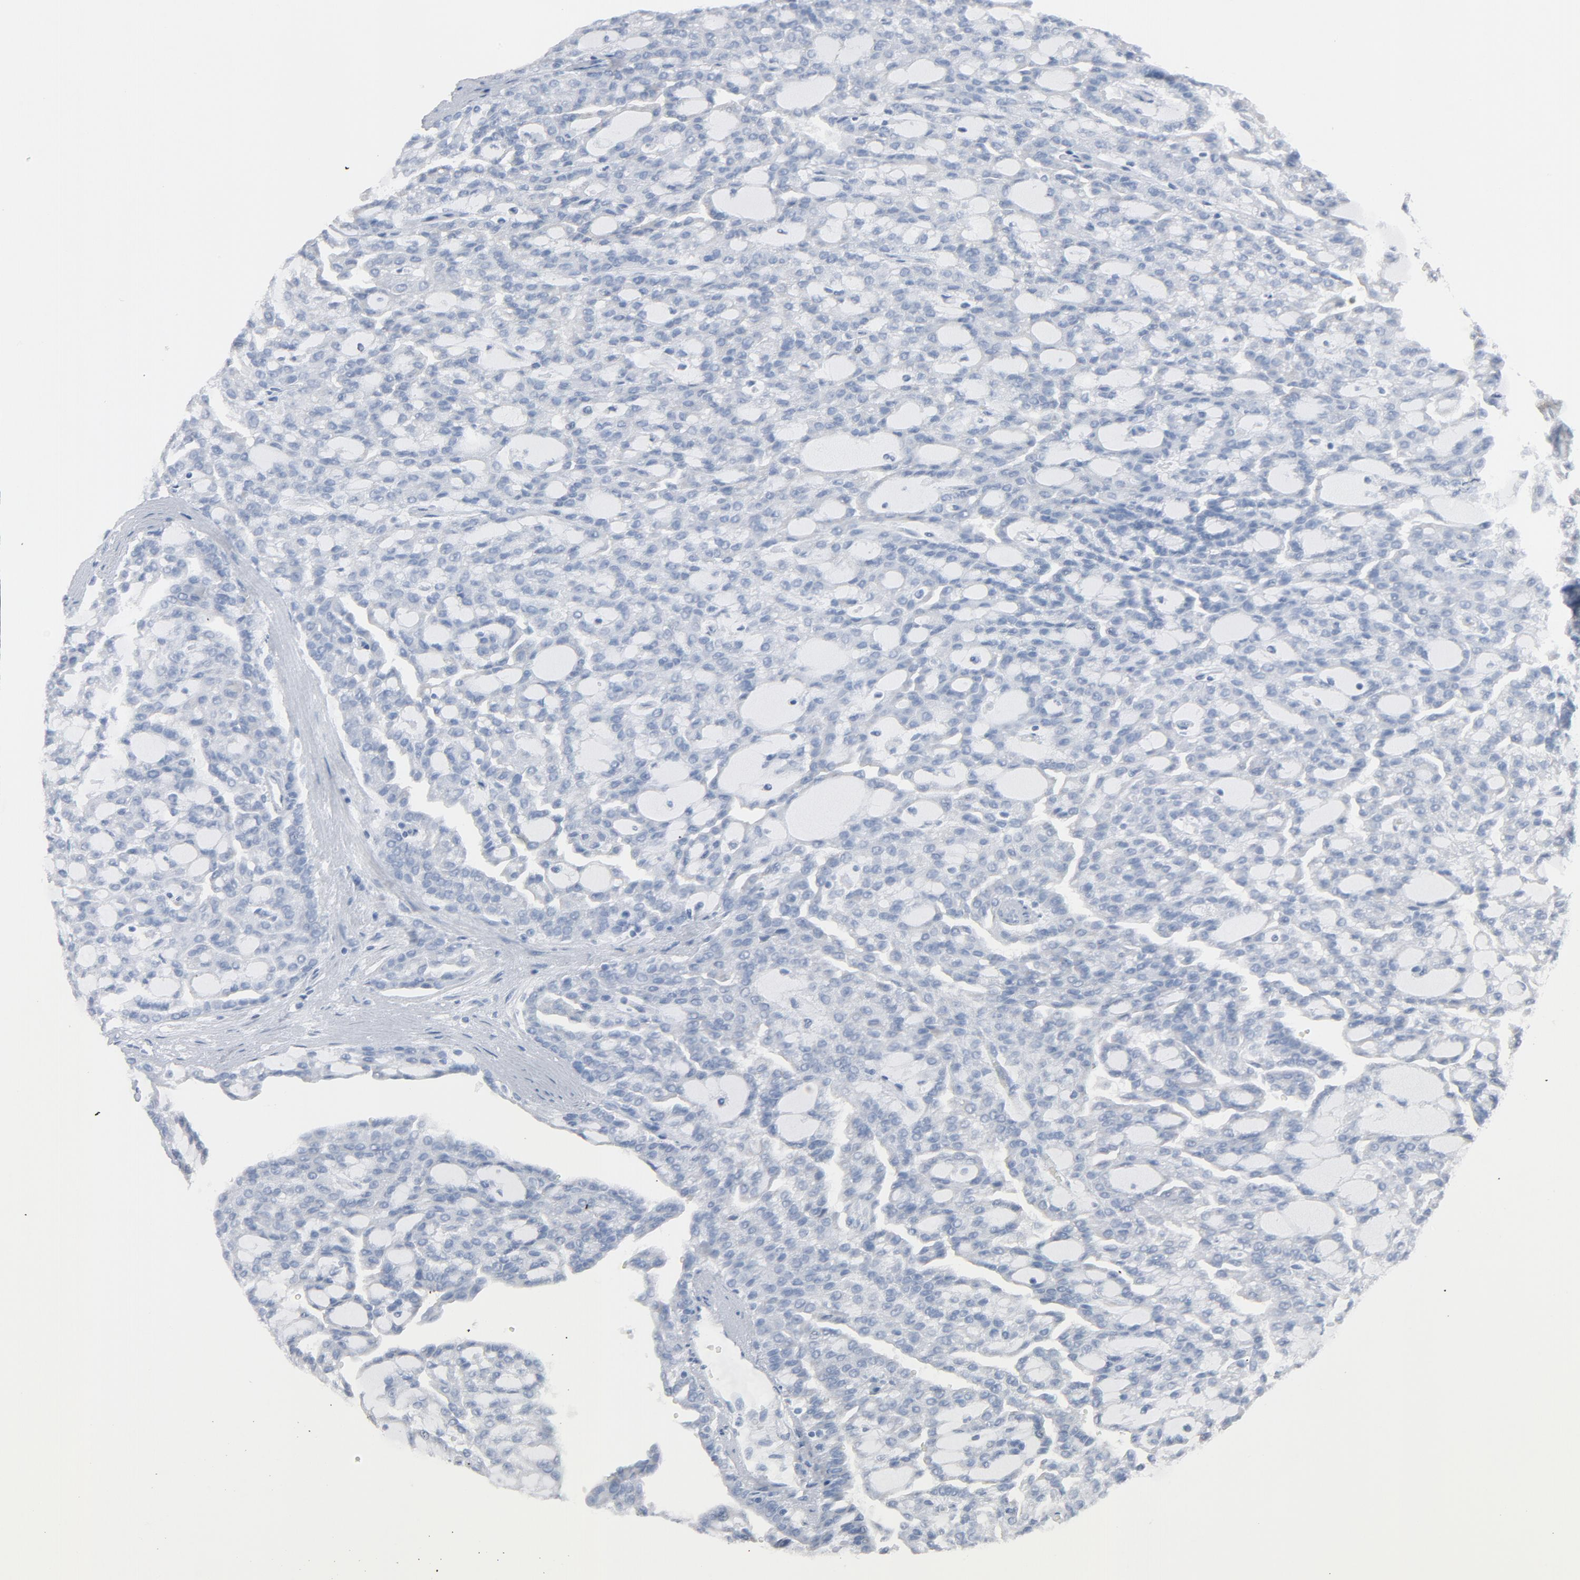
{"staining": {"intensity": "negative", "quantity": "none", "location": "none"}, "tissue": "renal cancer", "cell_type": "Tumor cells", "image_type": "cancer", "snomed": [{"axis": "morphology", "description": "Adenocarcinoma, NOS"}, {"axis": "topography", "description": "Kidney"}], "caption": "This is an immunohistochemistry histopathology image of human adenocarcinoma (renal). There is no staining in tumor cells.", "gene": "MT3", "patient": {"sex": "male", "age": 63}}